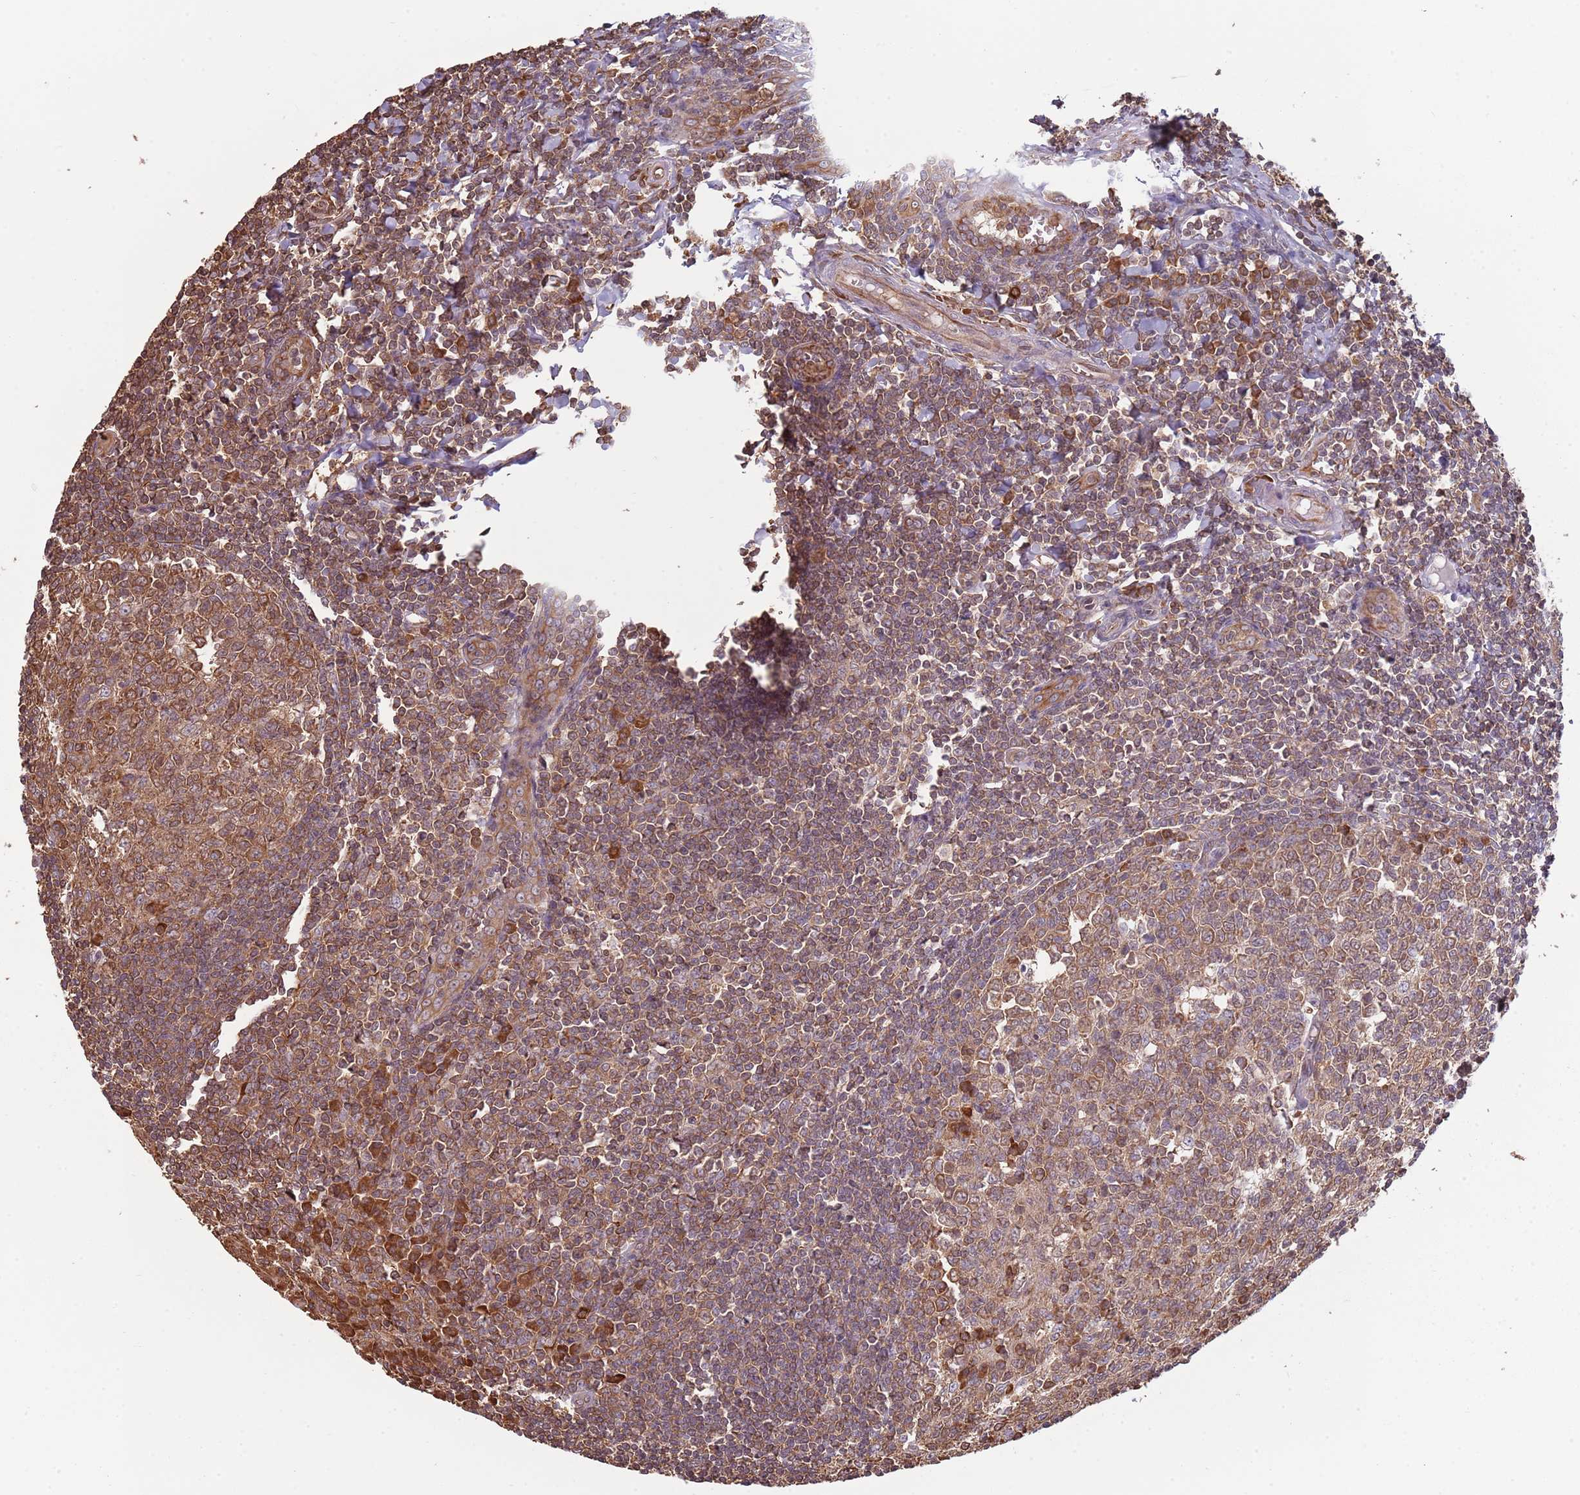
{"staining": {"intensity": "moderate", "quantity": ">75%", "location": "cytoplasmic/membranous"}, "tissue": "tonsil", "cell_type": "Germinal center cells", "image_type": "normal", "snomed": [{"axis": "morphology", "description": "Normal tissue, NOS"}, {"axis": "topography", "description": "Tonsil"}], "caption": "This is an image of IHC staining of unremarkable tonsil, which shows moderate staining in the cytoplasmic/membranous of germinal center cells.", "gene": "COG4", "patient": {"sex": "male", "age": 27}}